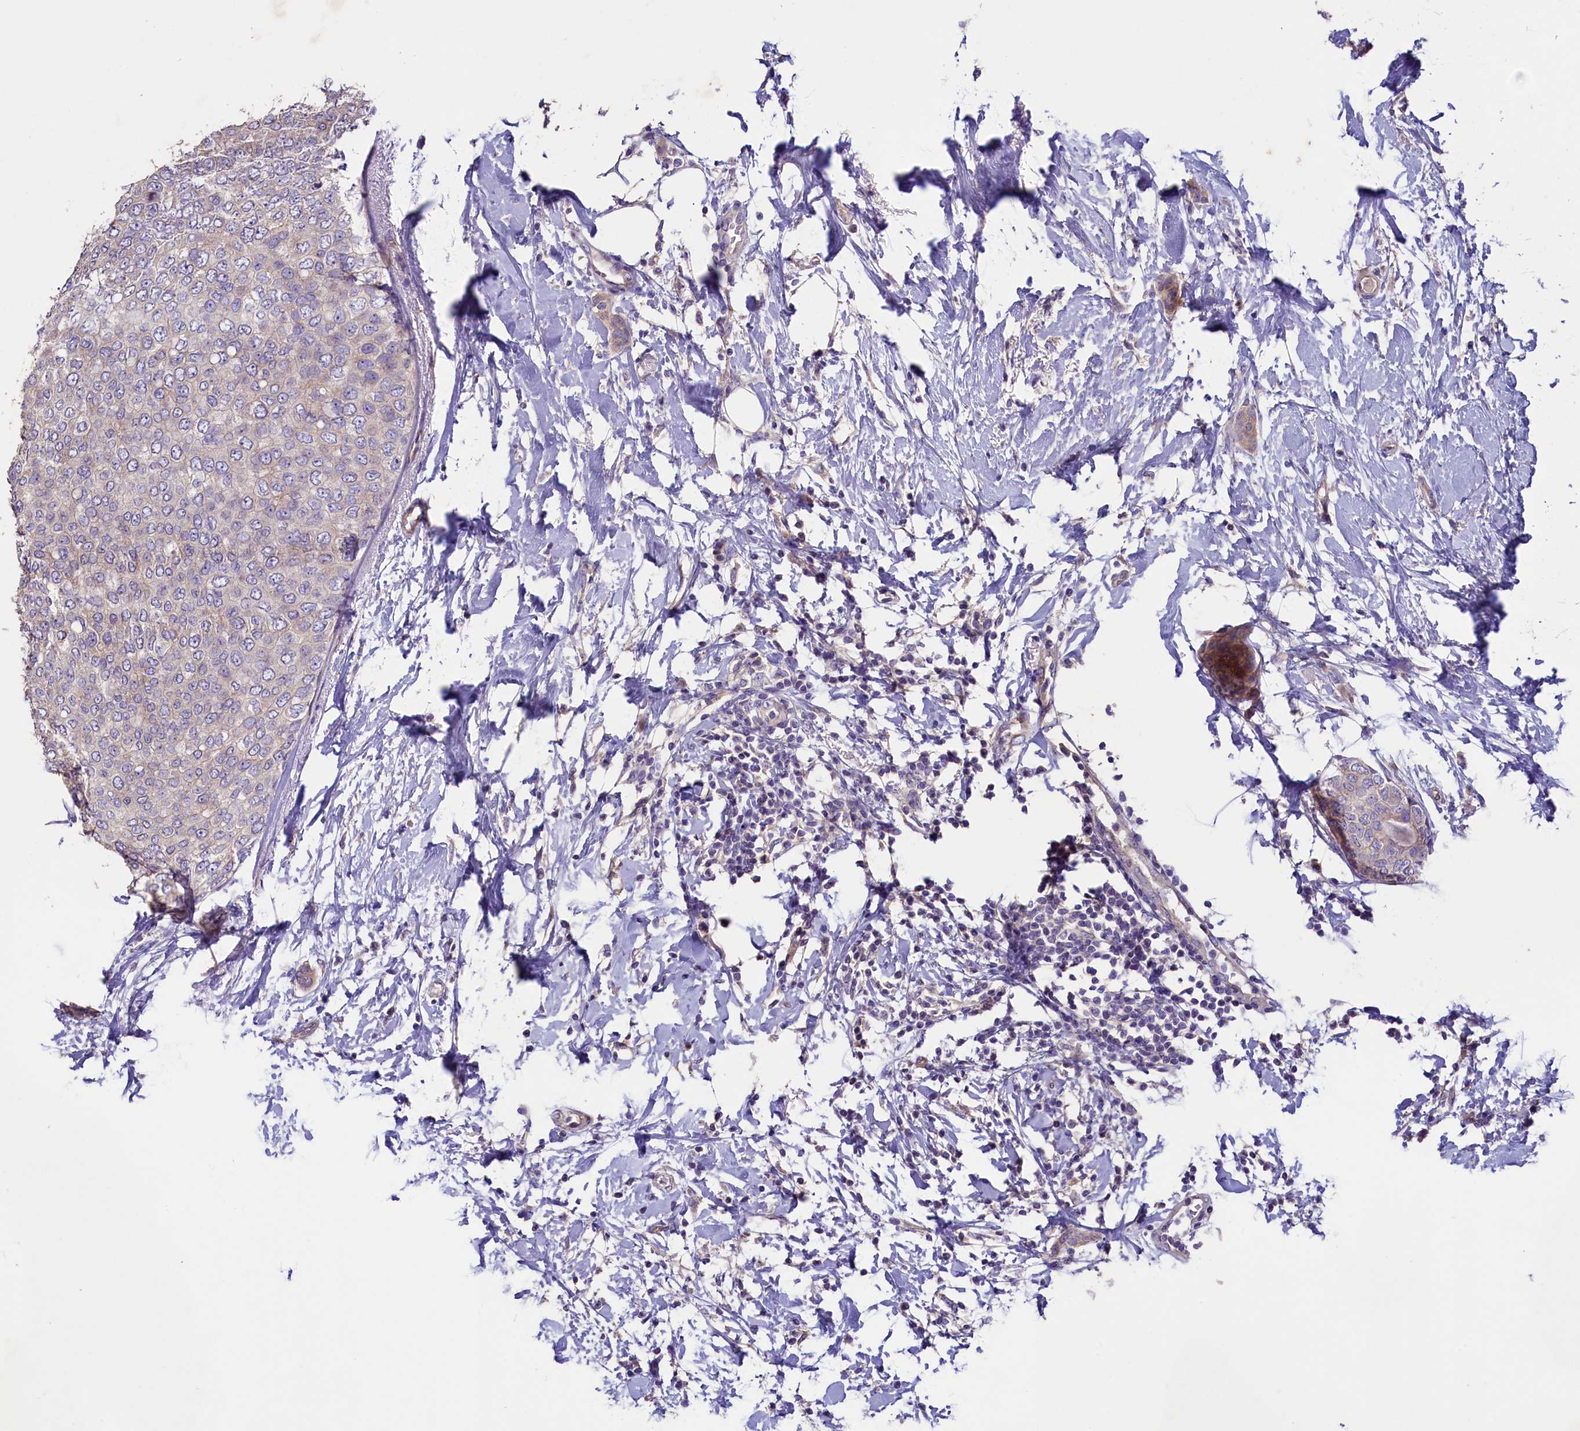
{"staining": {"intensity": "weak", "quantity": "25%-75%", "location": "cytoplasmic/membranous"}, "tissue": "breast cancer", "cell_type": "Tumor cells", "image_type": "cancer", "snomed": [{"axis": "morphology", "description": "Duct carcinoma"}, {"axis": "topography", "description": "Breast"}], "caption": "Protein staining of breast infiltrating ductal carcinoma tissue exhibits weak cytoplasmic/membranous staining in approximately 25%-75% of tumor cells. The staining was performed using DAB (3,3'-diaminobenzidine), with brown indicating positive protein expression. Nuclei are stained blue with hematoxylin.", "gene": "CD99L2", "patient": {"sex": "female", "age": 72}}